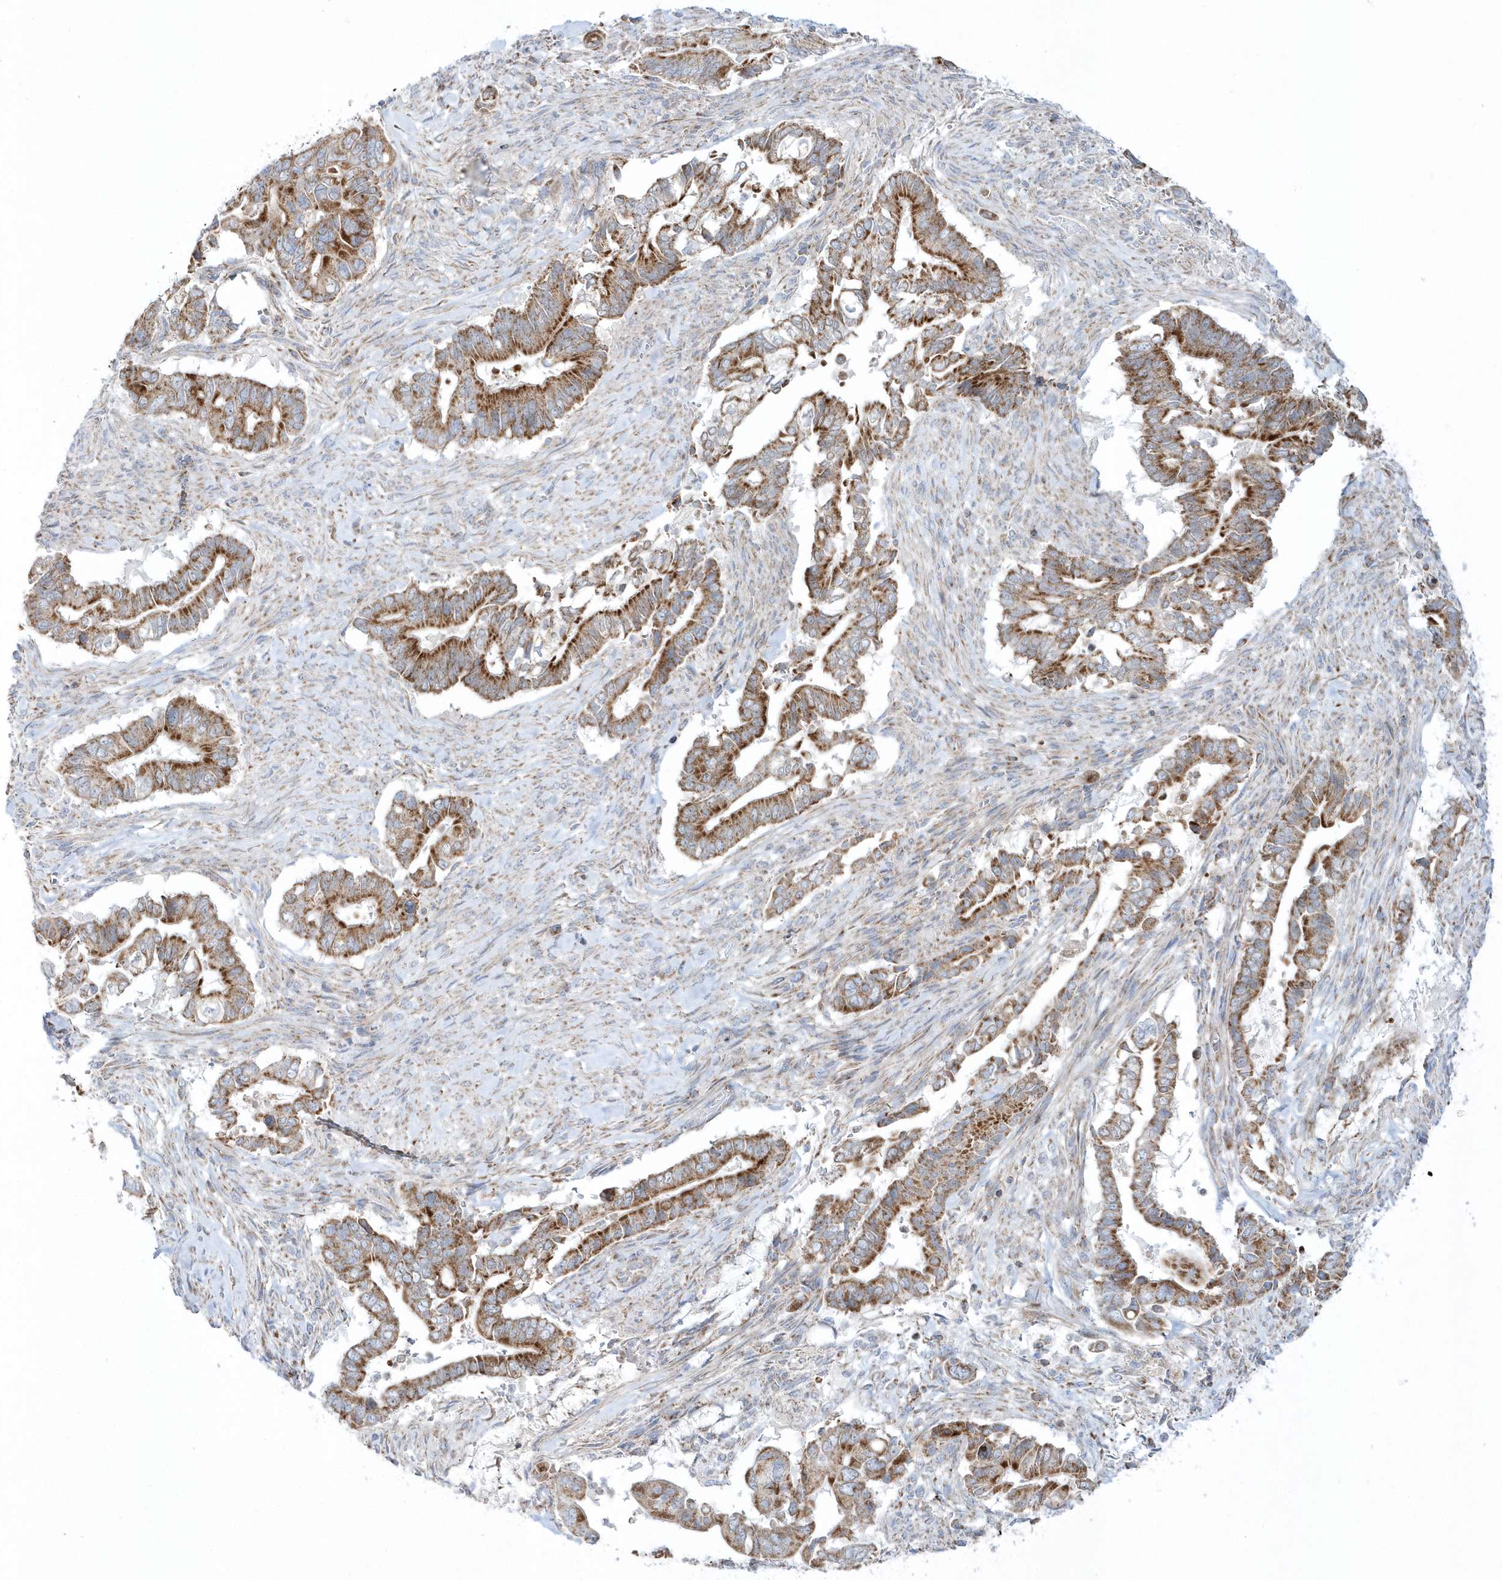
{"staining": {"intensity": "moderate", "quantity": ">75%", "location": "cytoplasmic/membranous"}, "tissue": "pancreatic cancer", "cell_type": "Tumor cells", "image_type": "cancer", "snomed": [{"axis": "morphology", "description": "Adenocarcinoma, NOS"}, {"axis": "topography", "description": "Pancreas"}], "caption": "DAB immunohistochemical staining of pancreatic cancer shows moderate cytoplasmic/membranous protein positivity in about >75% of tumor cells.", "gene": "OPA1", "patient": {"sex": "male", "age": 68}}